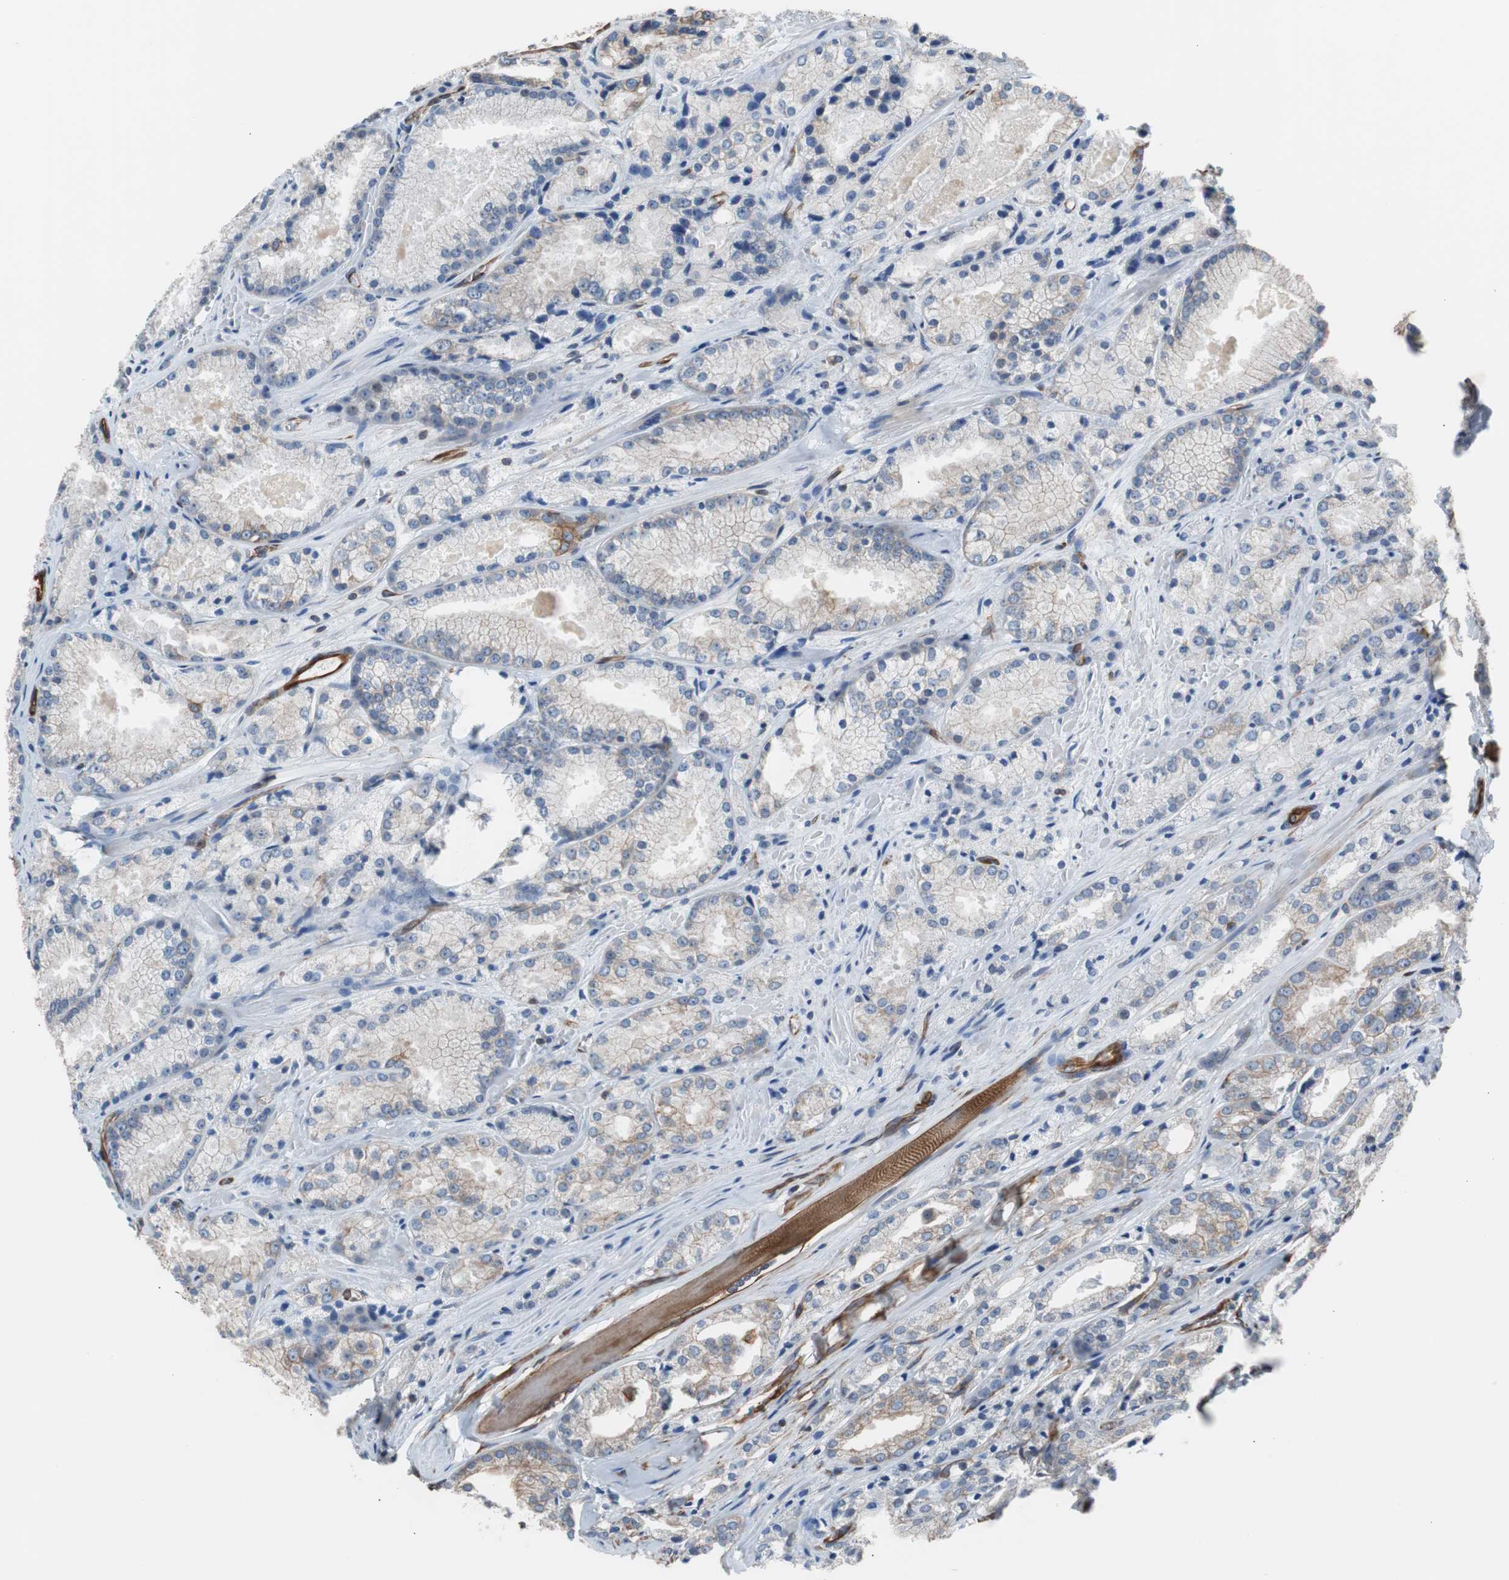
{"staining": {"intensity": "weak", "quantity": "<25%", "location": "cytoplasmic/membranous"}, "tissue": "prostate cancer", "cell_type": "Tumor cells", "image_type": "cancer", "snomed": [{"axis": "morphology", "description": "Adenocarcinoma, Low grade"}, {"axis": "topography", "description": "Prostate"}], "caption": "Tumor cells show no significant staining in prostate cancer.", "gene": "KIF3B", "patient": {"sex": "male", "age": 64}}